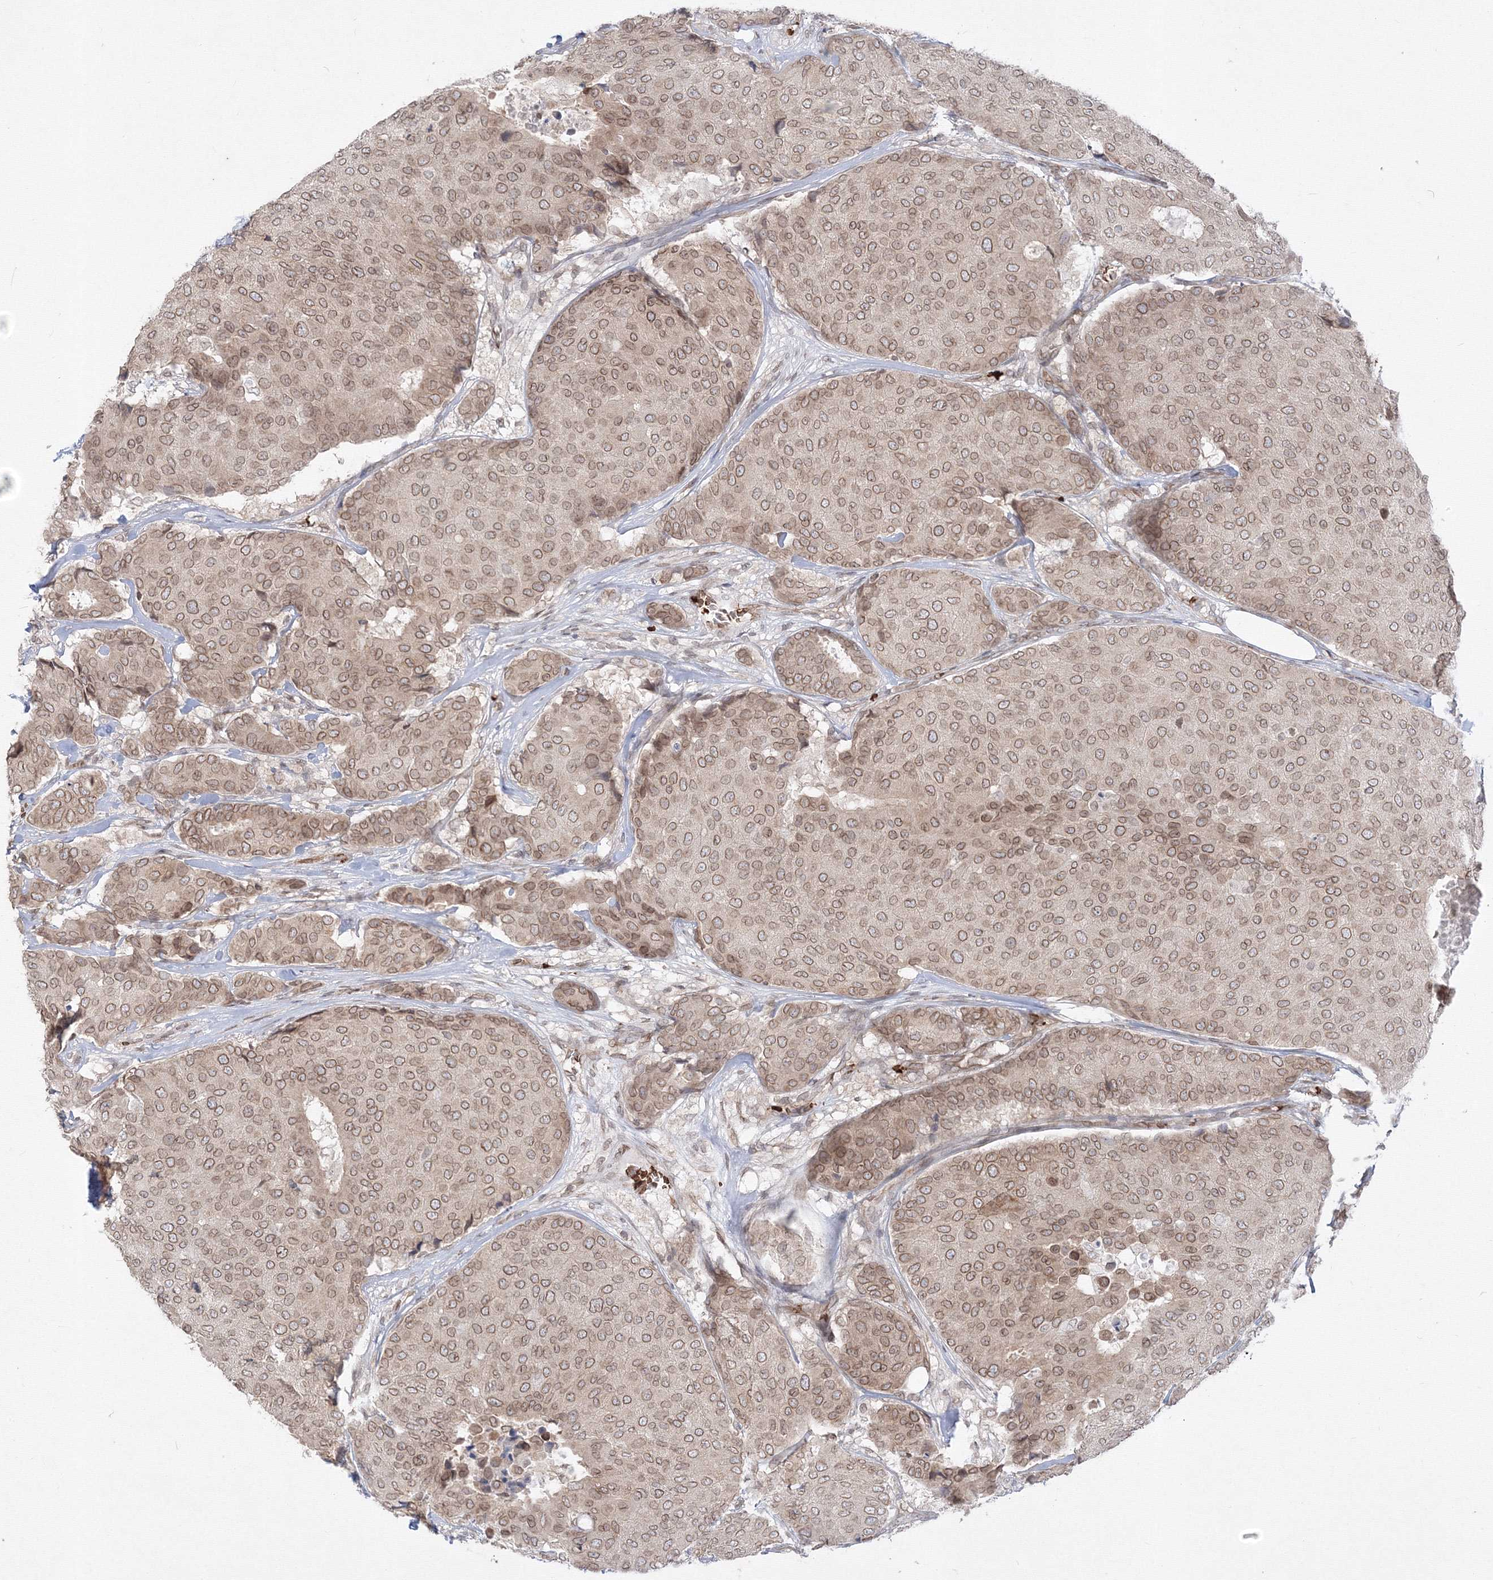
{"staining": {"intensity": "moderate", "quantity": ">75%", "location": "cytoplasmic/membranous,nuclear"}, "tissue": "breast cancer", "cell_type": "Tumor cells", "image_type": "cancer", "snomed": [{"axis": "morphology", "description": "Duct carcinoma"}, {"axis": "topography", "description": "Breast"}], "caption": "Moderate cytoplasmic/membranous and nuclear staining is identified in approximately >75% of tumor cells in breast cancer (invasive ductal carcinoma).", "gene": "DNAJB2", "patient": {"sex": "female", "age": 75}}